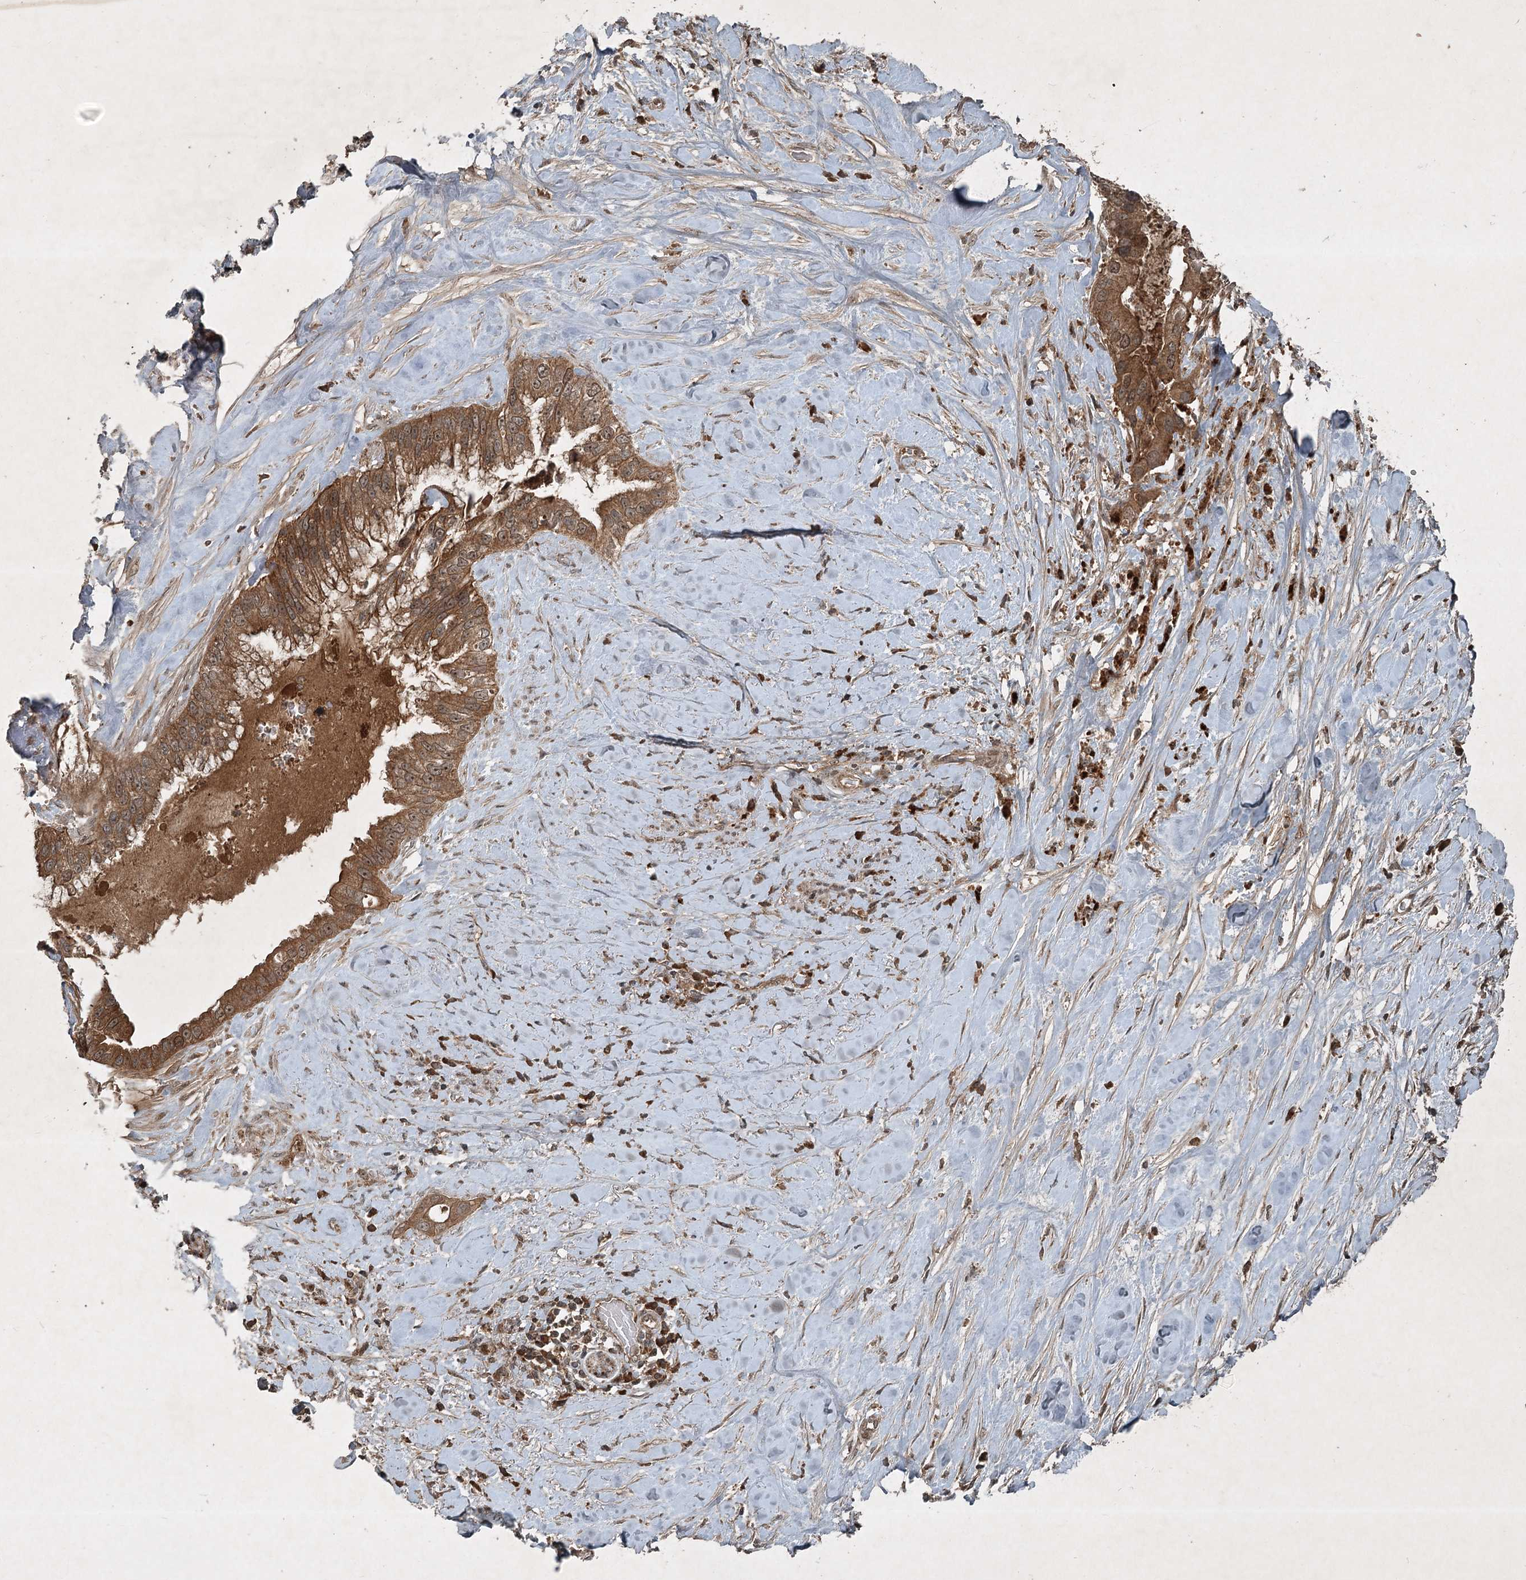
{"staining": {"intensity": "moderate", "quantity": ">75%", "location": "cytoplasmic/membranous"}, "tissue": "pancreatic cancer", "cell_type": "Tumor cells", "image_type": "cancer", "snomed": [{"axis": "morphology", "description": "Inflammation, NOS"}, {"axis": "morphology", "description": "Adenocarcinoma, NOS"}, {"axis": "topography", "description": "Pancreas"}], "caption": "Pancreatic cancer stained for a protein exhibits moderate cytoplasmic/membranous positivity in tumor cells. Nuclei are stained in blue.", "gene": "UNC93A", "patient": {"sex": "female", "age": 56}}